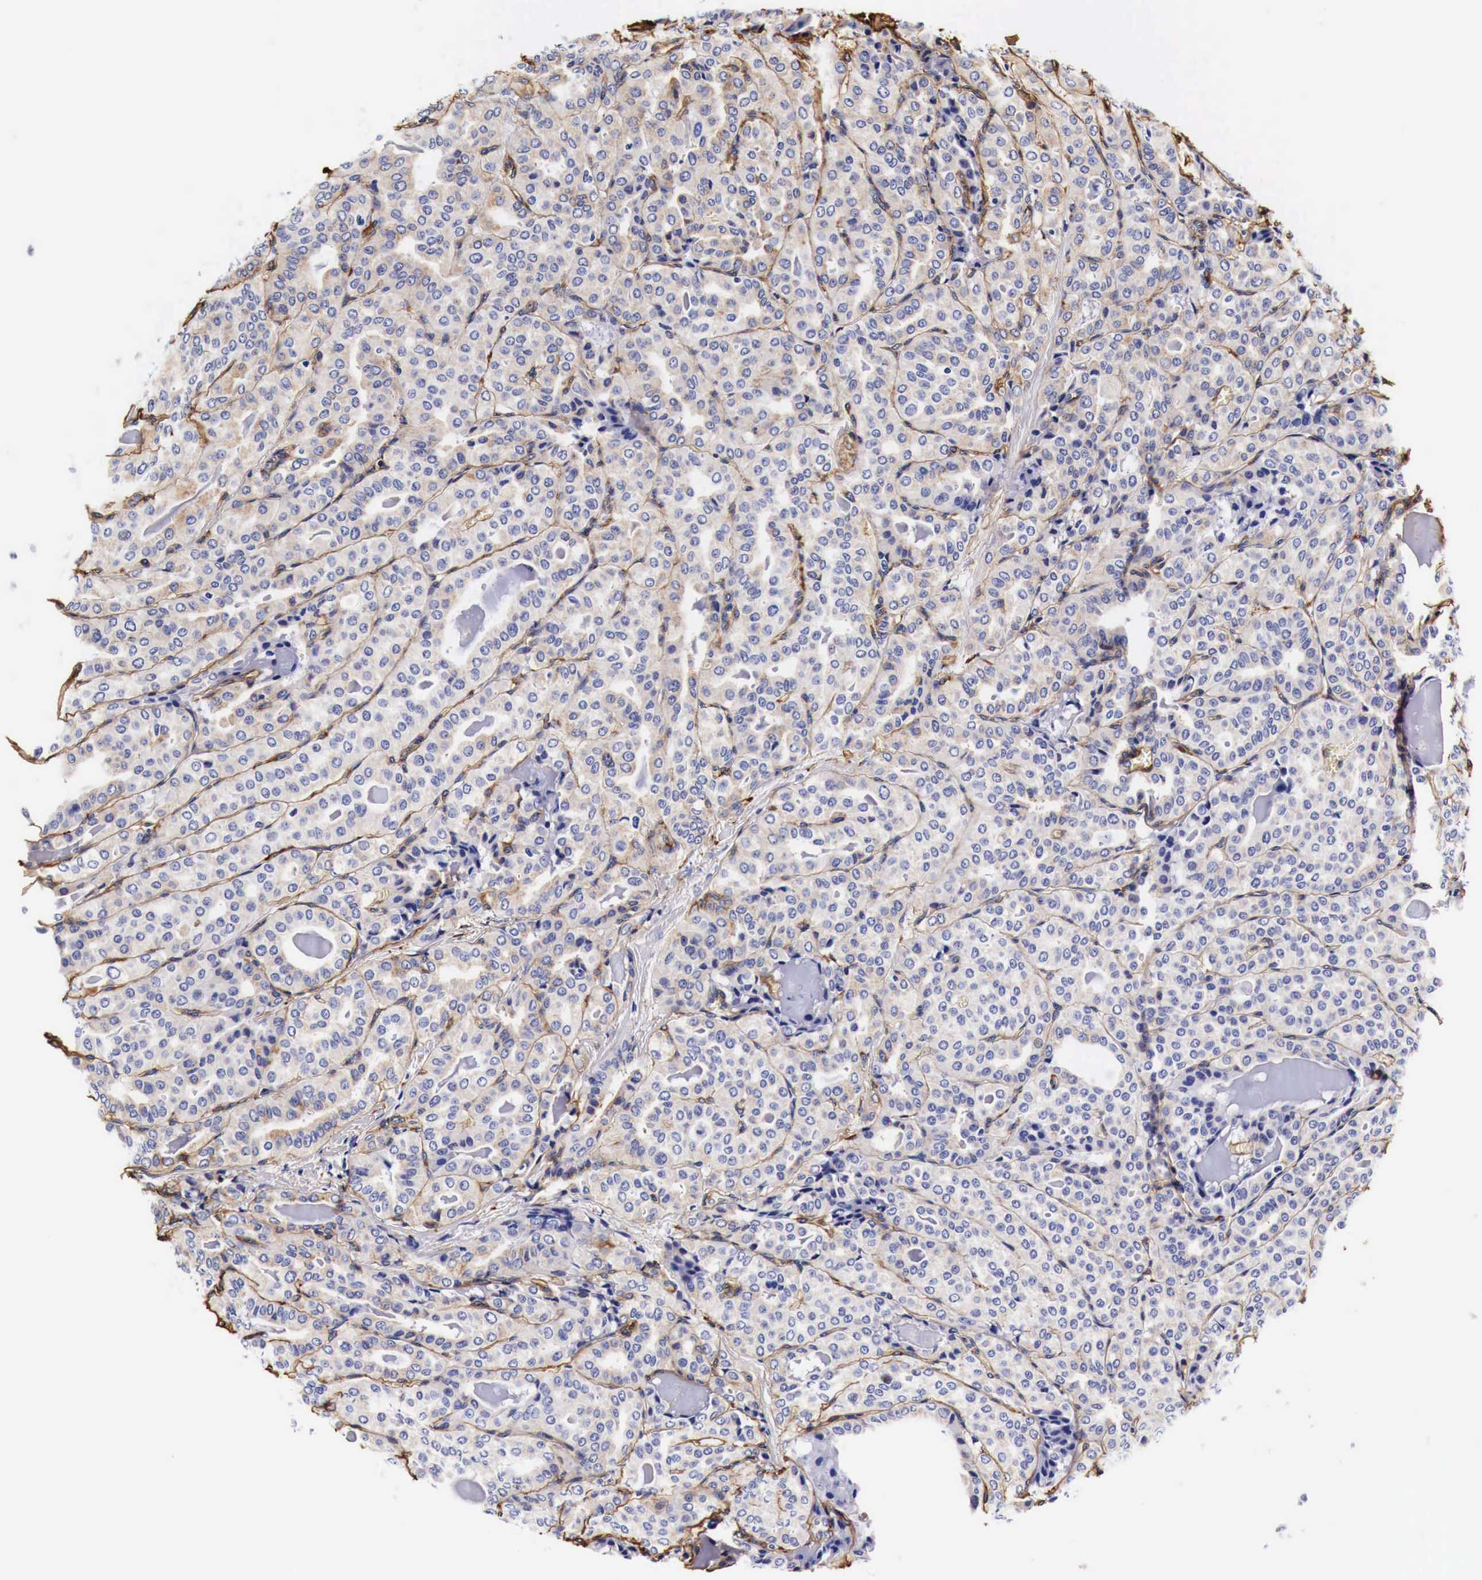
{"staining": {"intensity": "weak", "quantity": "<25%", "location": "cytoplasmic/membranous"}, "tissue": "thyroid cancer", "cell_type": "Tumor cells", "image_type": "cancer", "snomed": [{"axis": "morphology", "description": "Papillary adenocarcinoma, NOS"}, {"axis": "topography", "description": "Thyroid gland"}], "caption": "A high-resolution photomicrograph shows IHC staining of papillary adenocarcinoma (thyroid), which exhibits no significant positivity in tumor cells.", "gene": "LAMB2", "patient": {"sex": "female", "age": 71}}